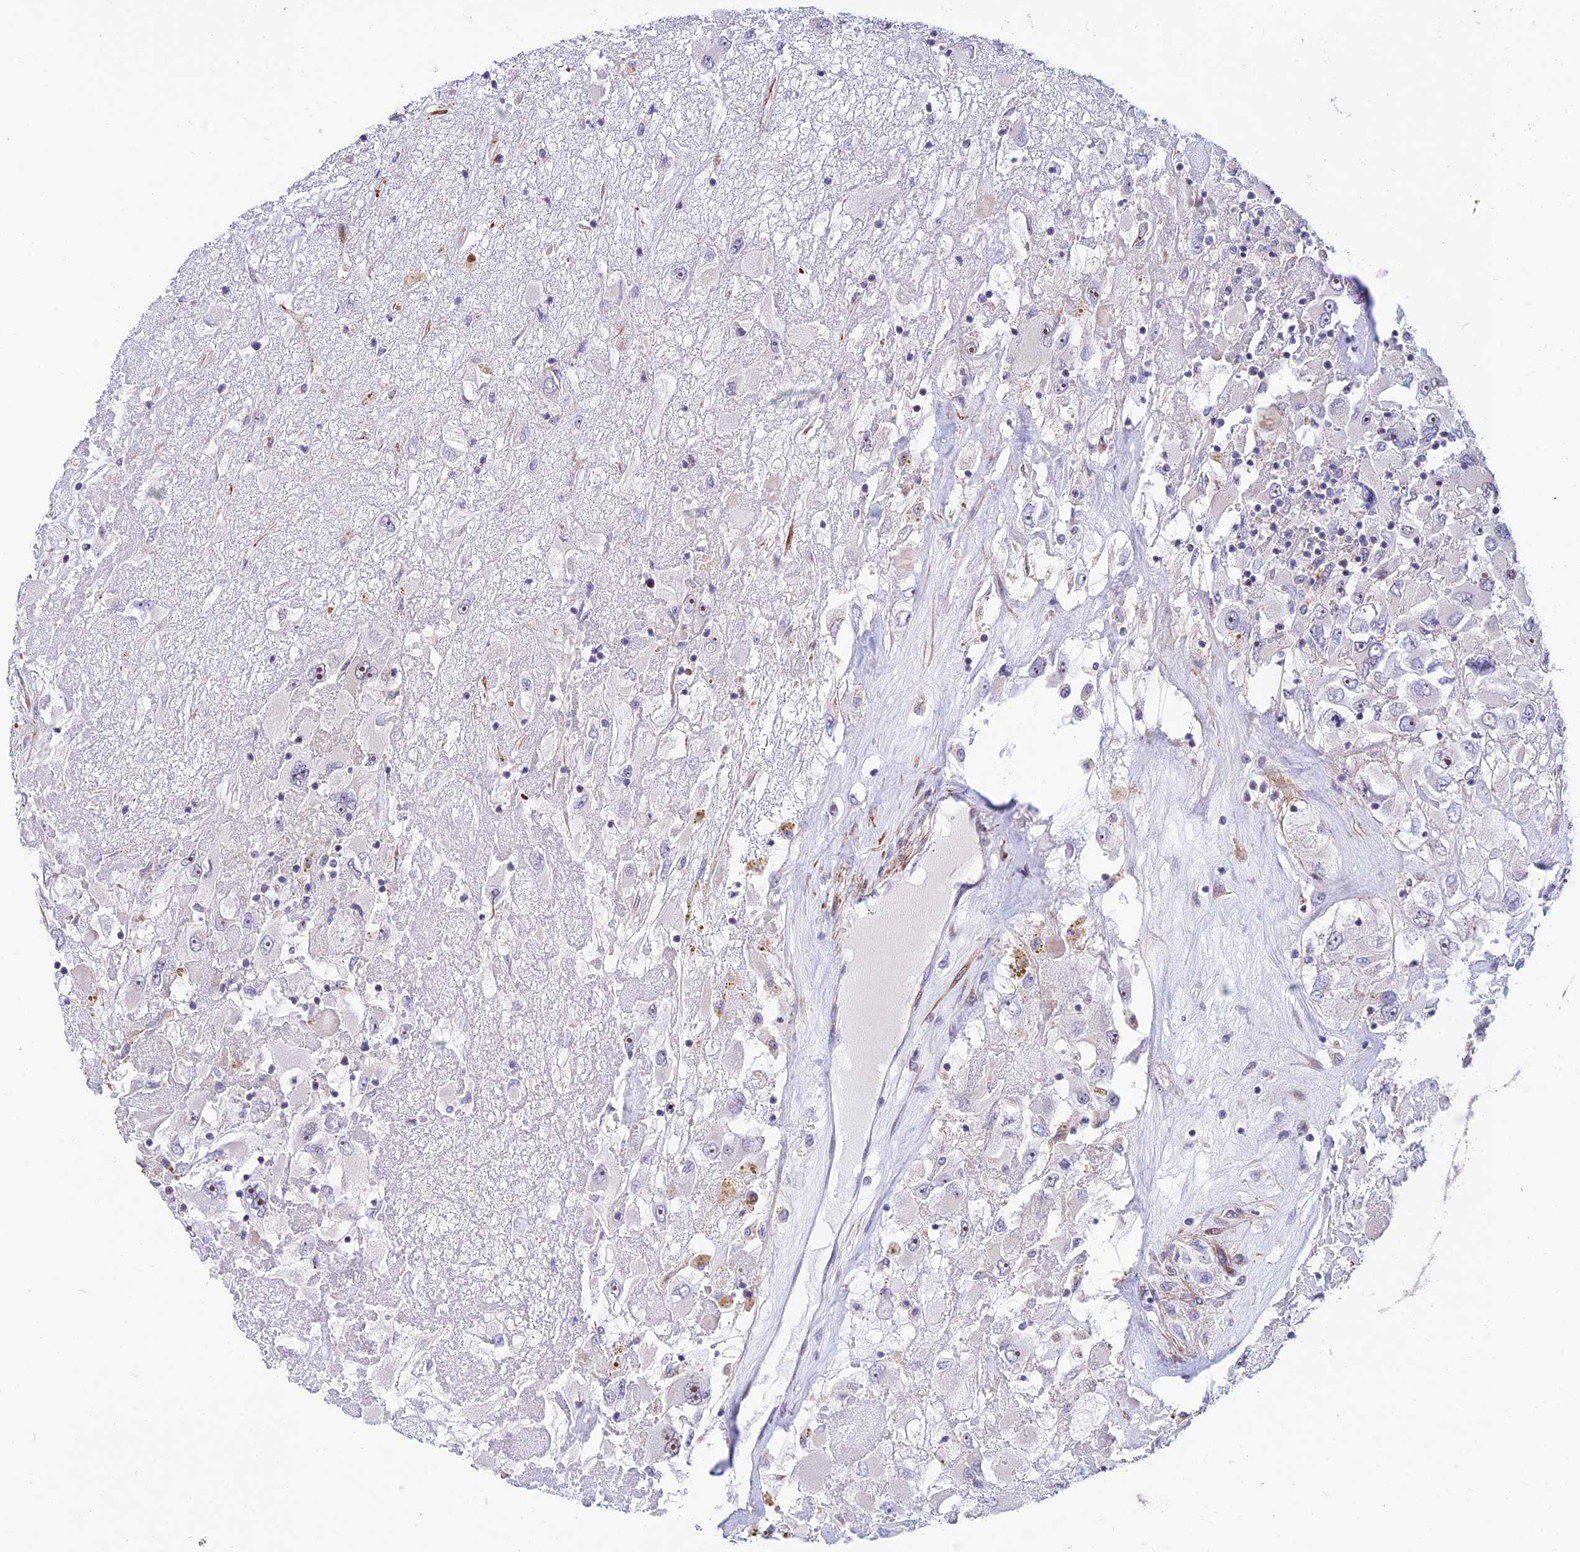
{"staining": {"intensity": "moderate", "quantity": "25%-75%", "location": "cytoplasmic/membranous,nuclear"}, "tissue": "renal cancer", "cell_type": "Tumor cells", "image_type": "cancer", "snomed": [{"axis": "morphology", "description": "Adenocarcinoma, NOS"}, {"axis": "topography", "description": "Kidney"}], "caption": "Protein positivity by IHC exhibits moderate cytoplasmic/membranous and nuclear staining in approximately 25%-75% of tumor cells in adenocarcinoma (renal). The protein of interest is stained brown, and the nuclei are stained in blue (DAB (3,3'-diaminobenzidine) IHC with brightfield microscopy, high magnification).", "gene": "KBTBD7", "patient": {"sex": "female", "age": 52}}